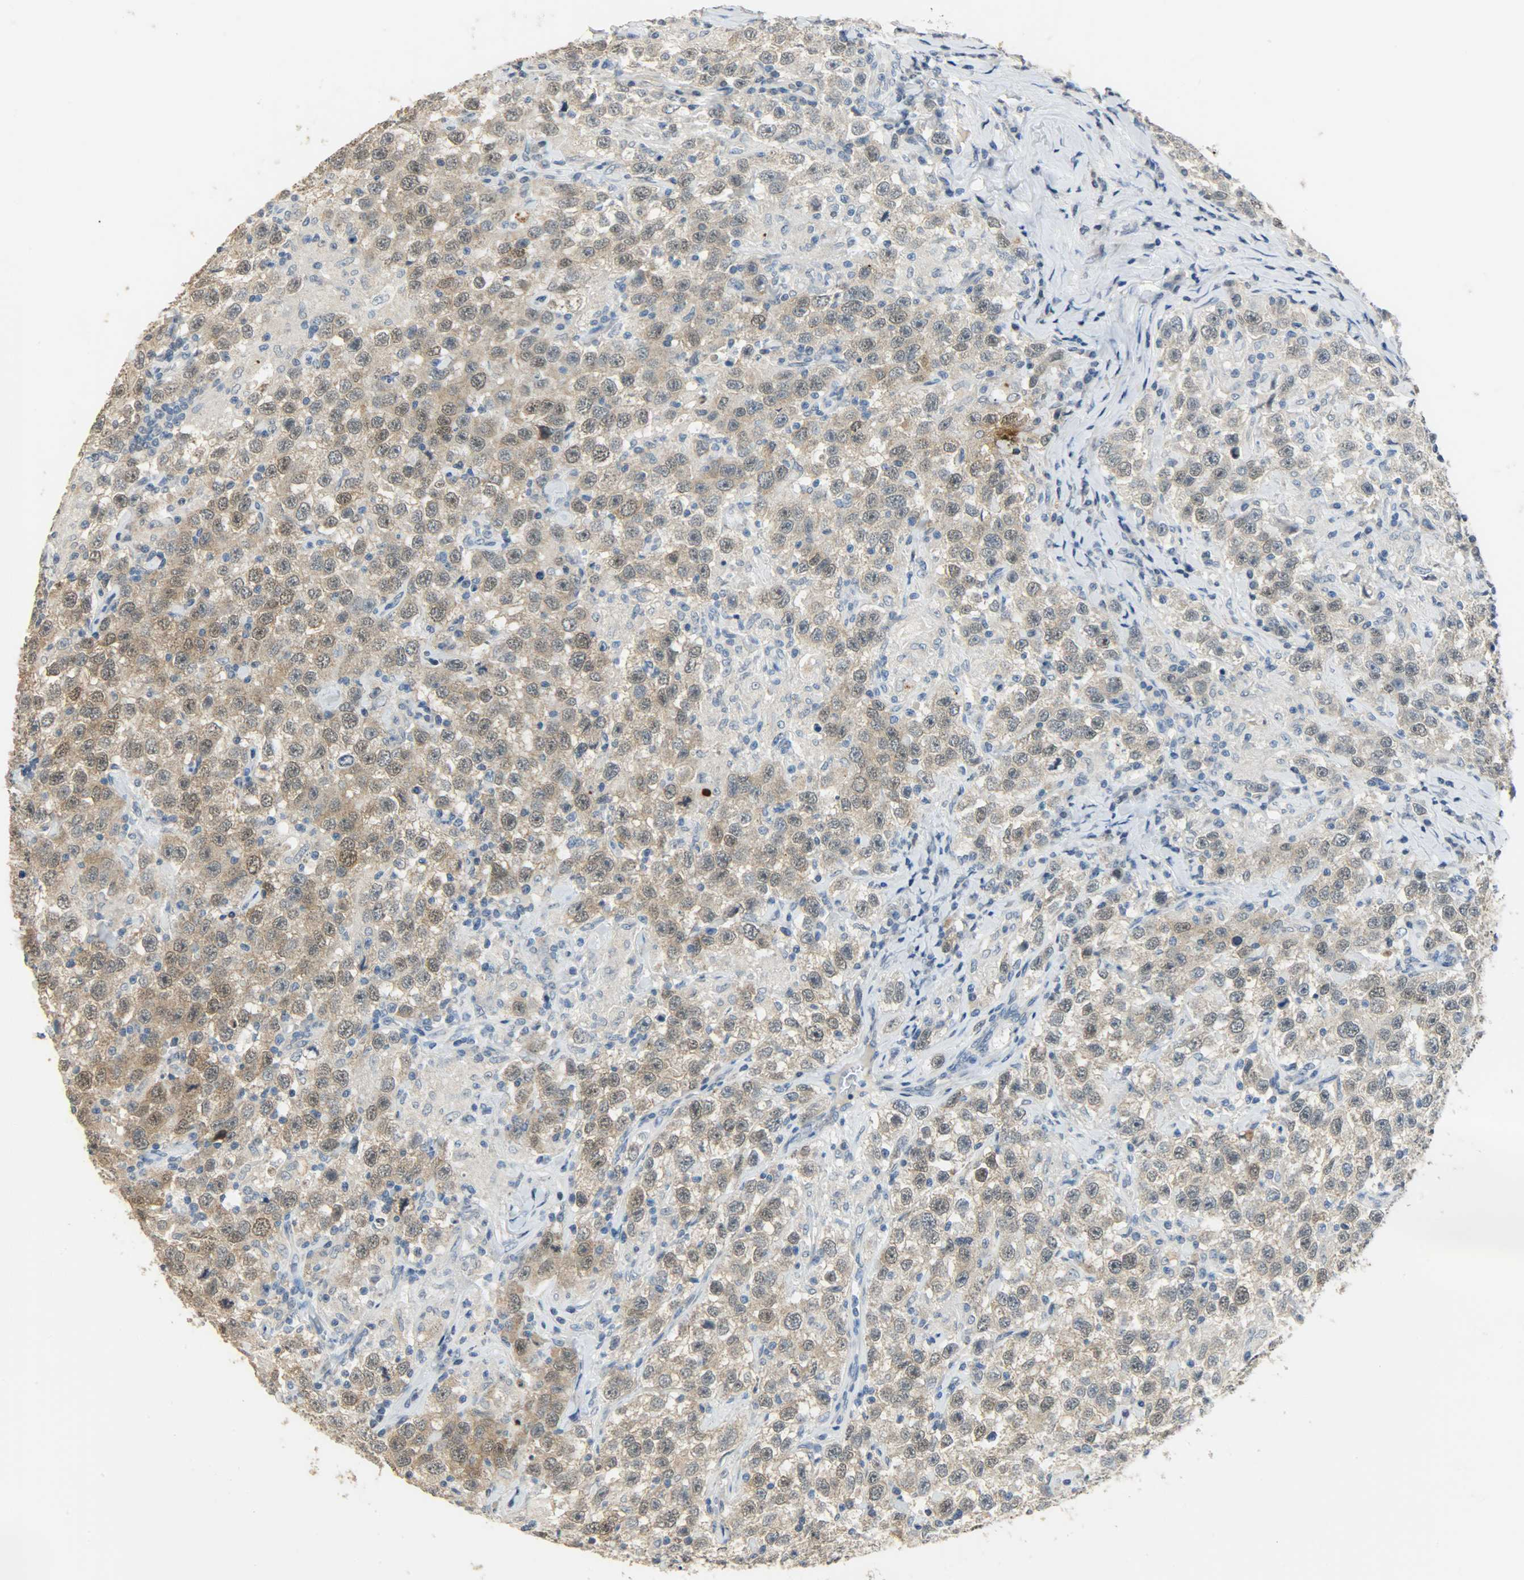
{"staining": {"intensity": "moderate", "quantity": ">75%", "location": "cytoplasmic/membranous,nuclear"}, "tissue": "testis cancer", "cell_type": "Tumor cells", "image_type": "cancer", "snomed": [{"axis": "morphology", "description": "Seminoma, NOS"}, {"axis": "topography", "description": "Testis"}], "caption": "Immunohistochemistry (IHC) staining of testis cancer (seminoma), which reveals medium levels of moderate cytoplasmic/membranous and nuclear staining in approximately >75% of tumor cells indicating moderate cytoplasmic/membranous and nuclear protein positivity. The staining was performed using DAB (brown) for protein detection and nuclei were counterstained in hematoxylin (blue).", "gene": "DNAJB6", "patient": {"sex": "male", "age": 41}}